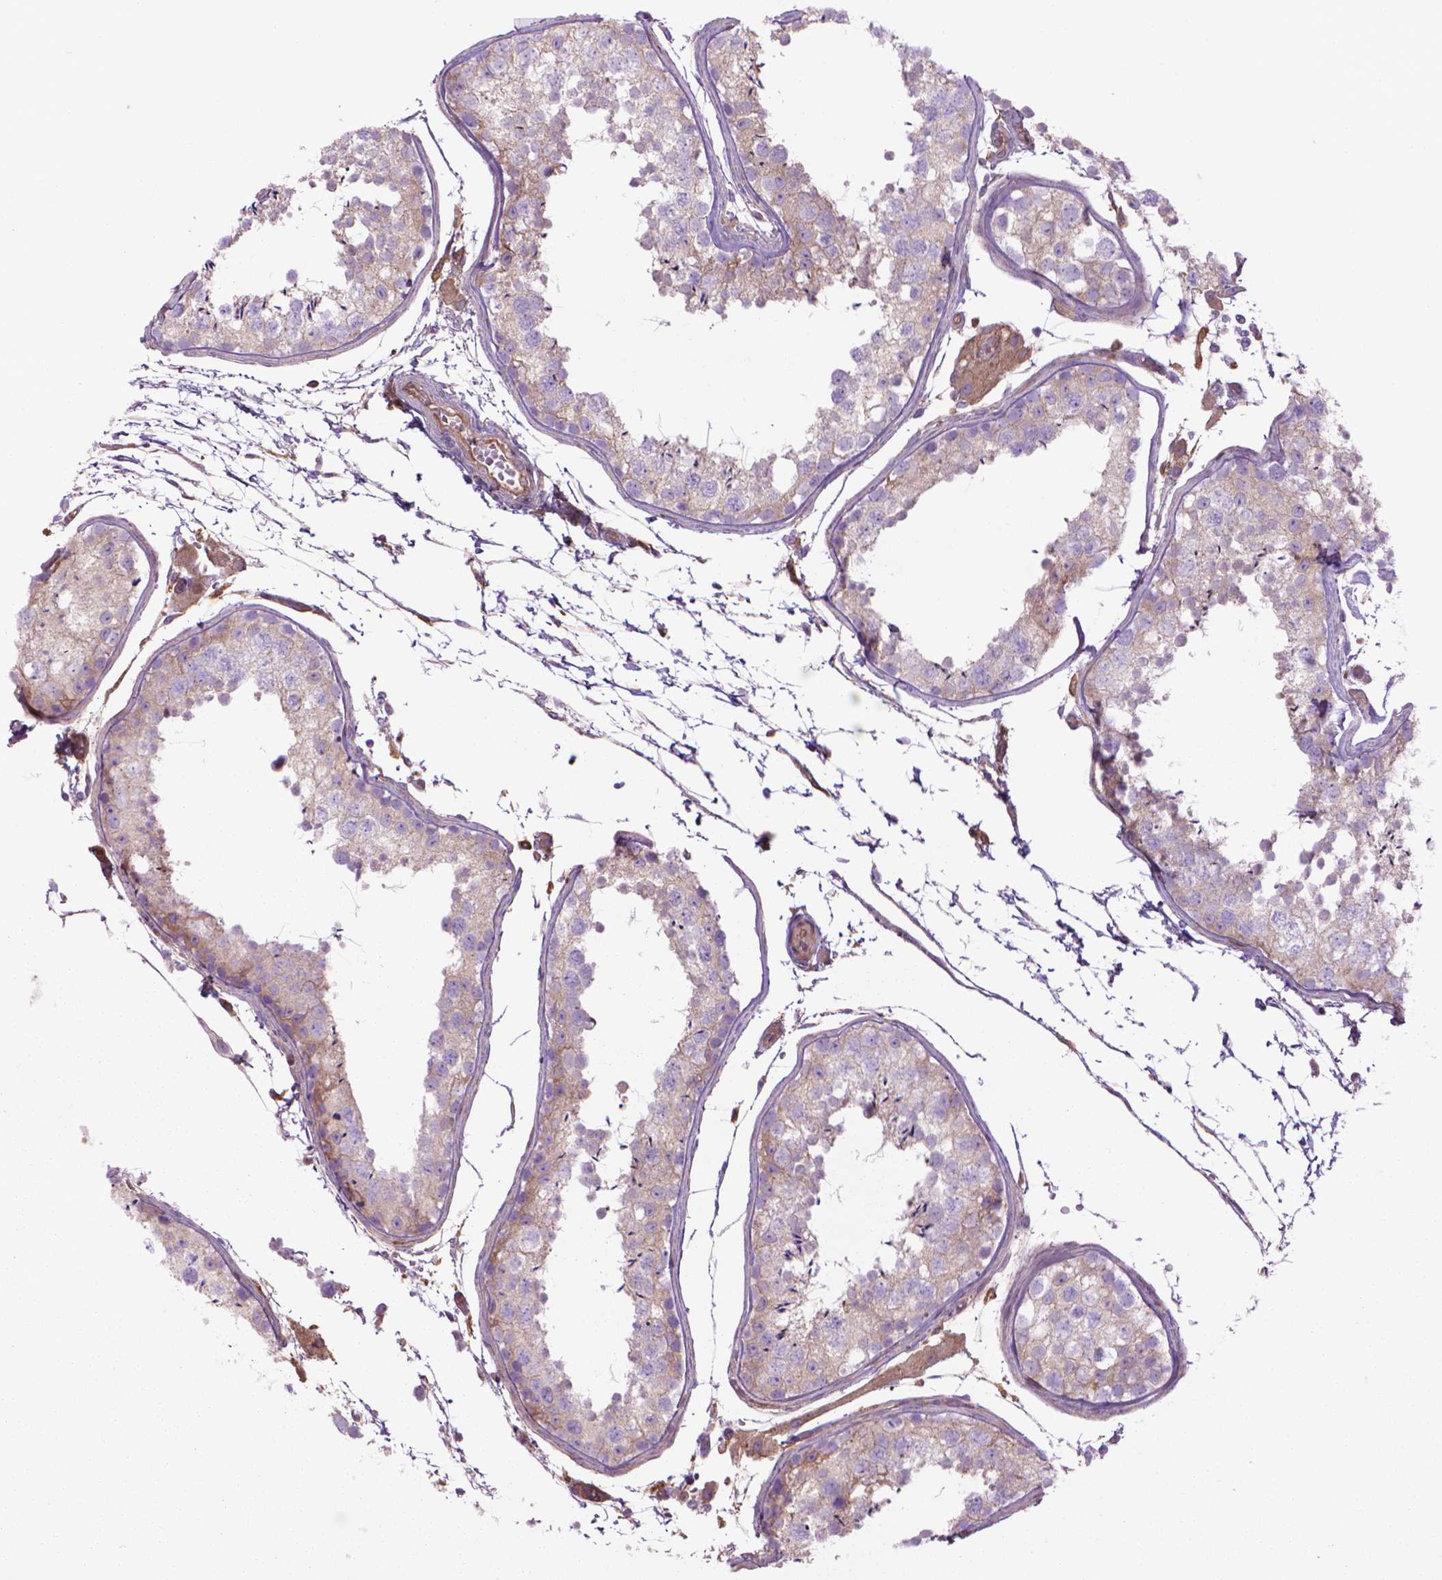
{"staining": {"intensity": "weak", "quantity": "25%-75%", "location": "cytoplasmic/membranous"}, "tissue": "testis", "cell_type": "Cells in seminiferous ducts", "image_type": "normal", "snomed": [{"axis": "morphology", "description": "Normal tissue, NOS"}, {"axis": "topography", "description": "Testis"}], "caption": "Testis stained with a protein marker demonstrates weak staining in cells in seminiferous ducts.", "gene": "CORO1B", "patient": {"sex": "male", "age": 29}}